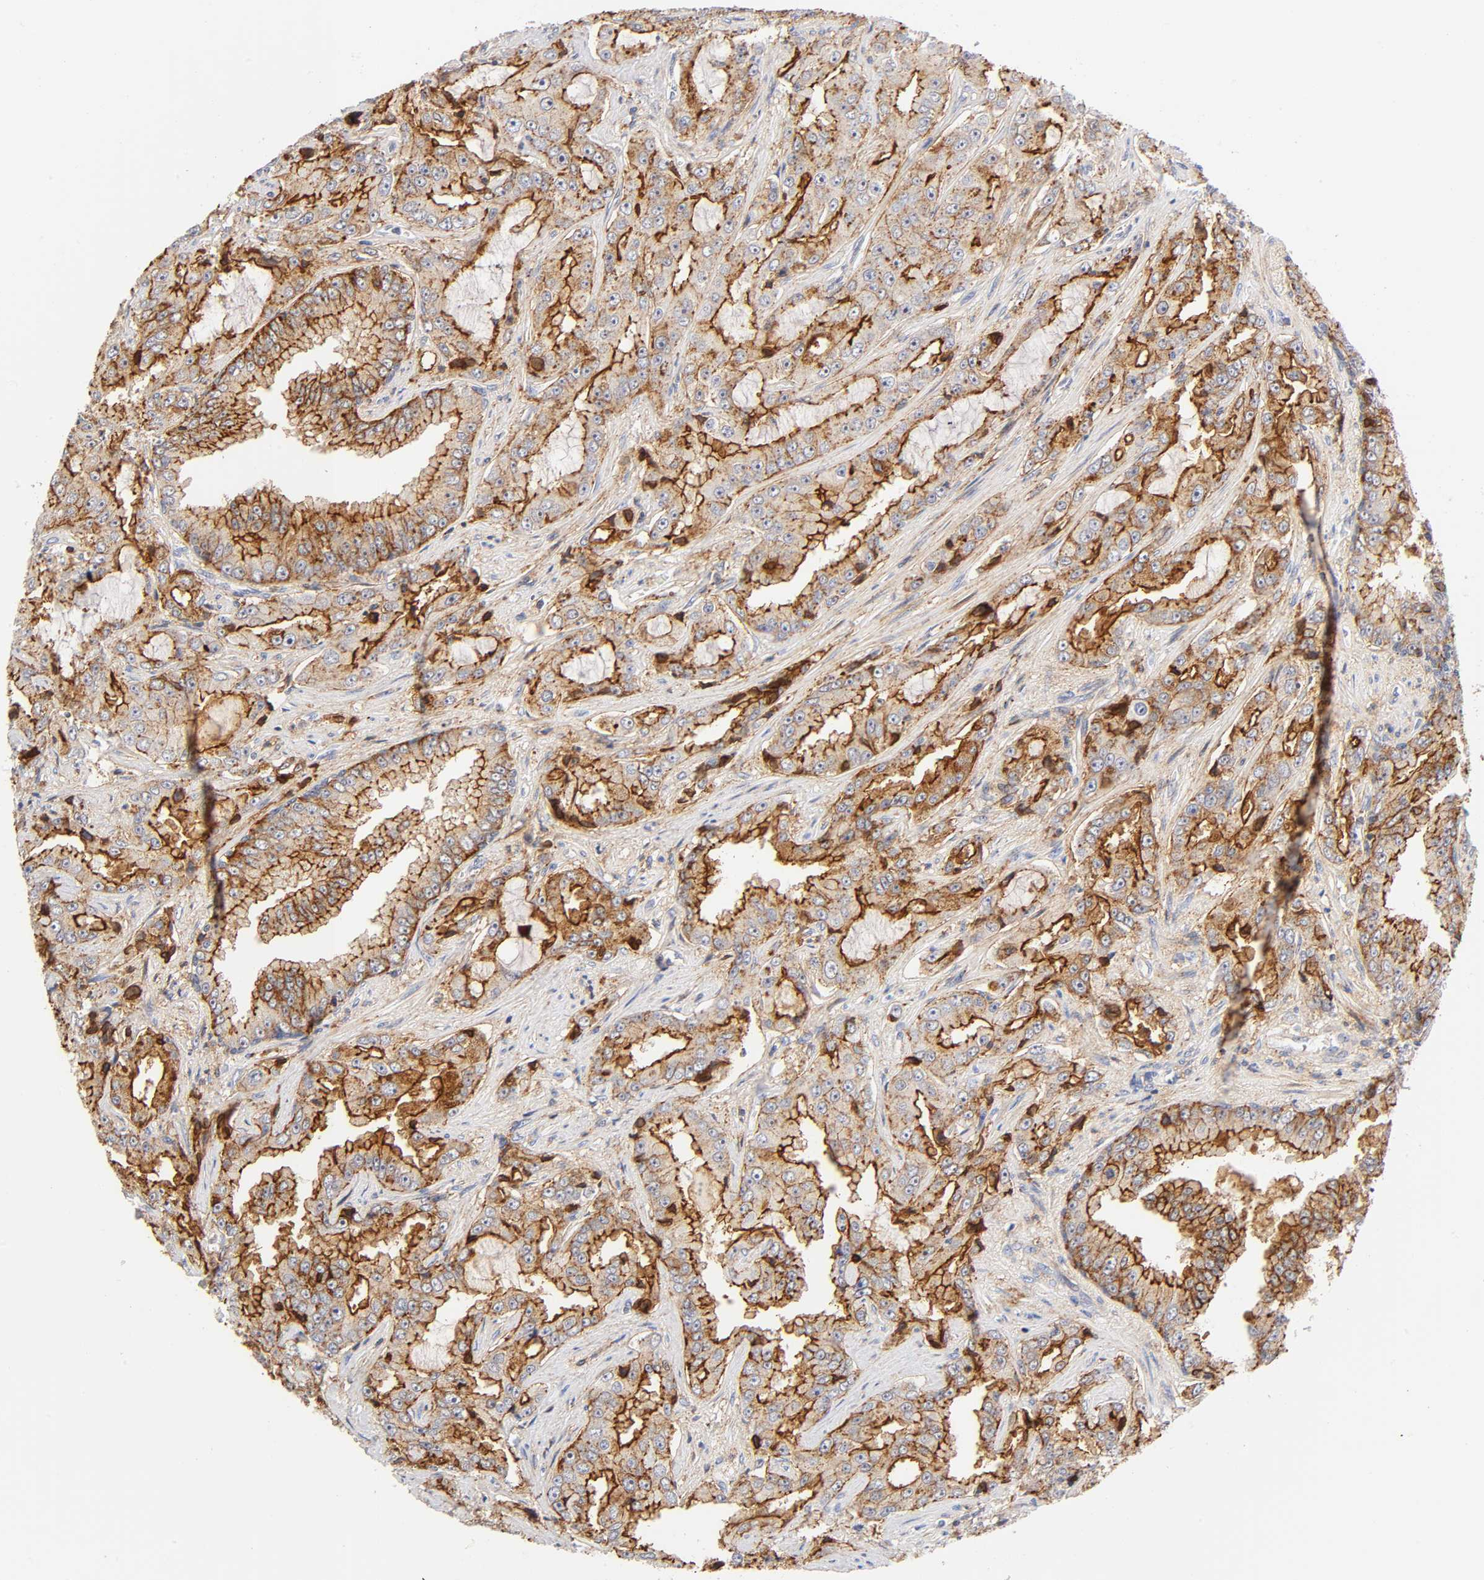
{"staining": {"intensity": "moderate", "quantity": ">75%", "location": "cytoplasmic/membranous,nuclear"}, "tissue": "prostate cancer", "cell_type": "Tumor cells", "image_type": "cancer", "snomed": [{"axis": "morphology", "description": "Adenocarcinoma, High grade"}, {"axis": "topography", "description": "Prostate"}], "caption": "The histopathology image shows immunohistochemical staining of high-grade adenocarcinoma (prostate). There is moderate cytoplasmic/membranous and nuclear staining is present in about >75% of tumor cells.", "gene": "ANXA7", "patient": {"sex": "male", "age": 73}}